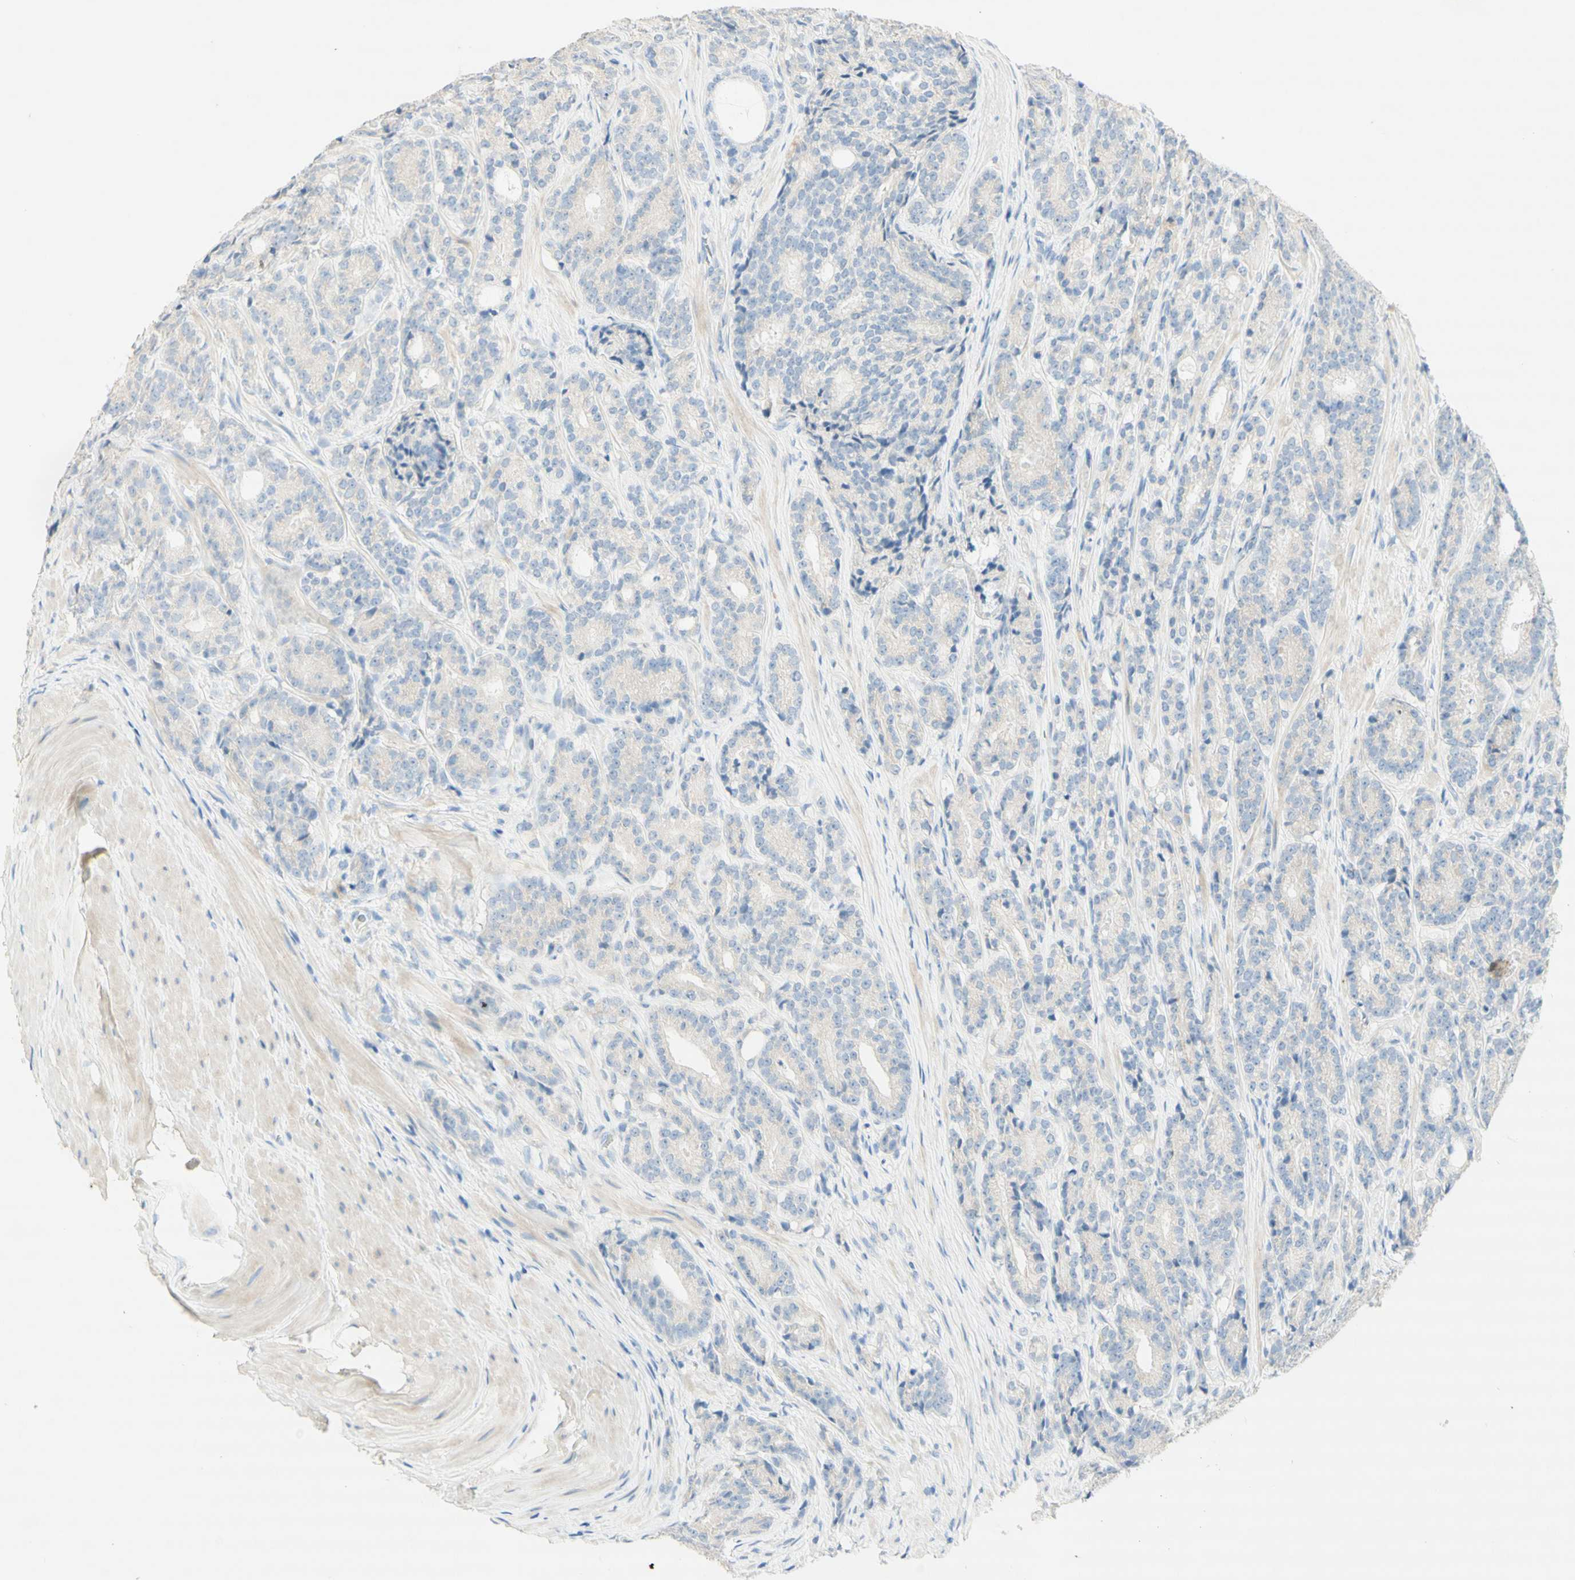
{"staining": {"intensity": "negative", "quantity": "none", "location": "none"}, "tissue": "prostate cancer", "cell_type": "Tumor cells", "image_type": "cancer", "snomed": [{"axis": "morphology", "description": "Adenocarcinoma, High grade"}, {"axis": "topography", "description": "Prostate"}], "caption": "Immunohistochemistry (IHC) photomicrograph of prostate cancer (adenocarcinoma (high-grade)) stained for a protein (brown), which exhibits no expression in tumor cells.", "gene": "MANEA", "patient": {"sex": "male", "age": 61}}